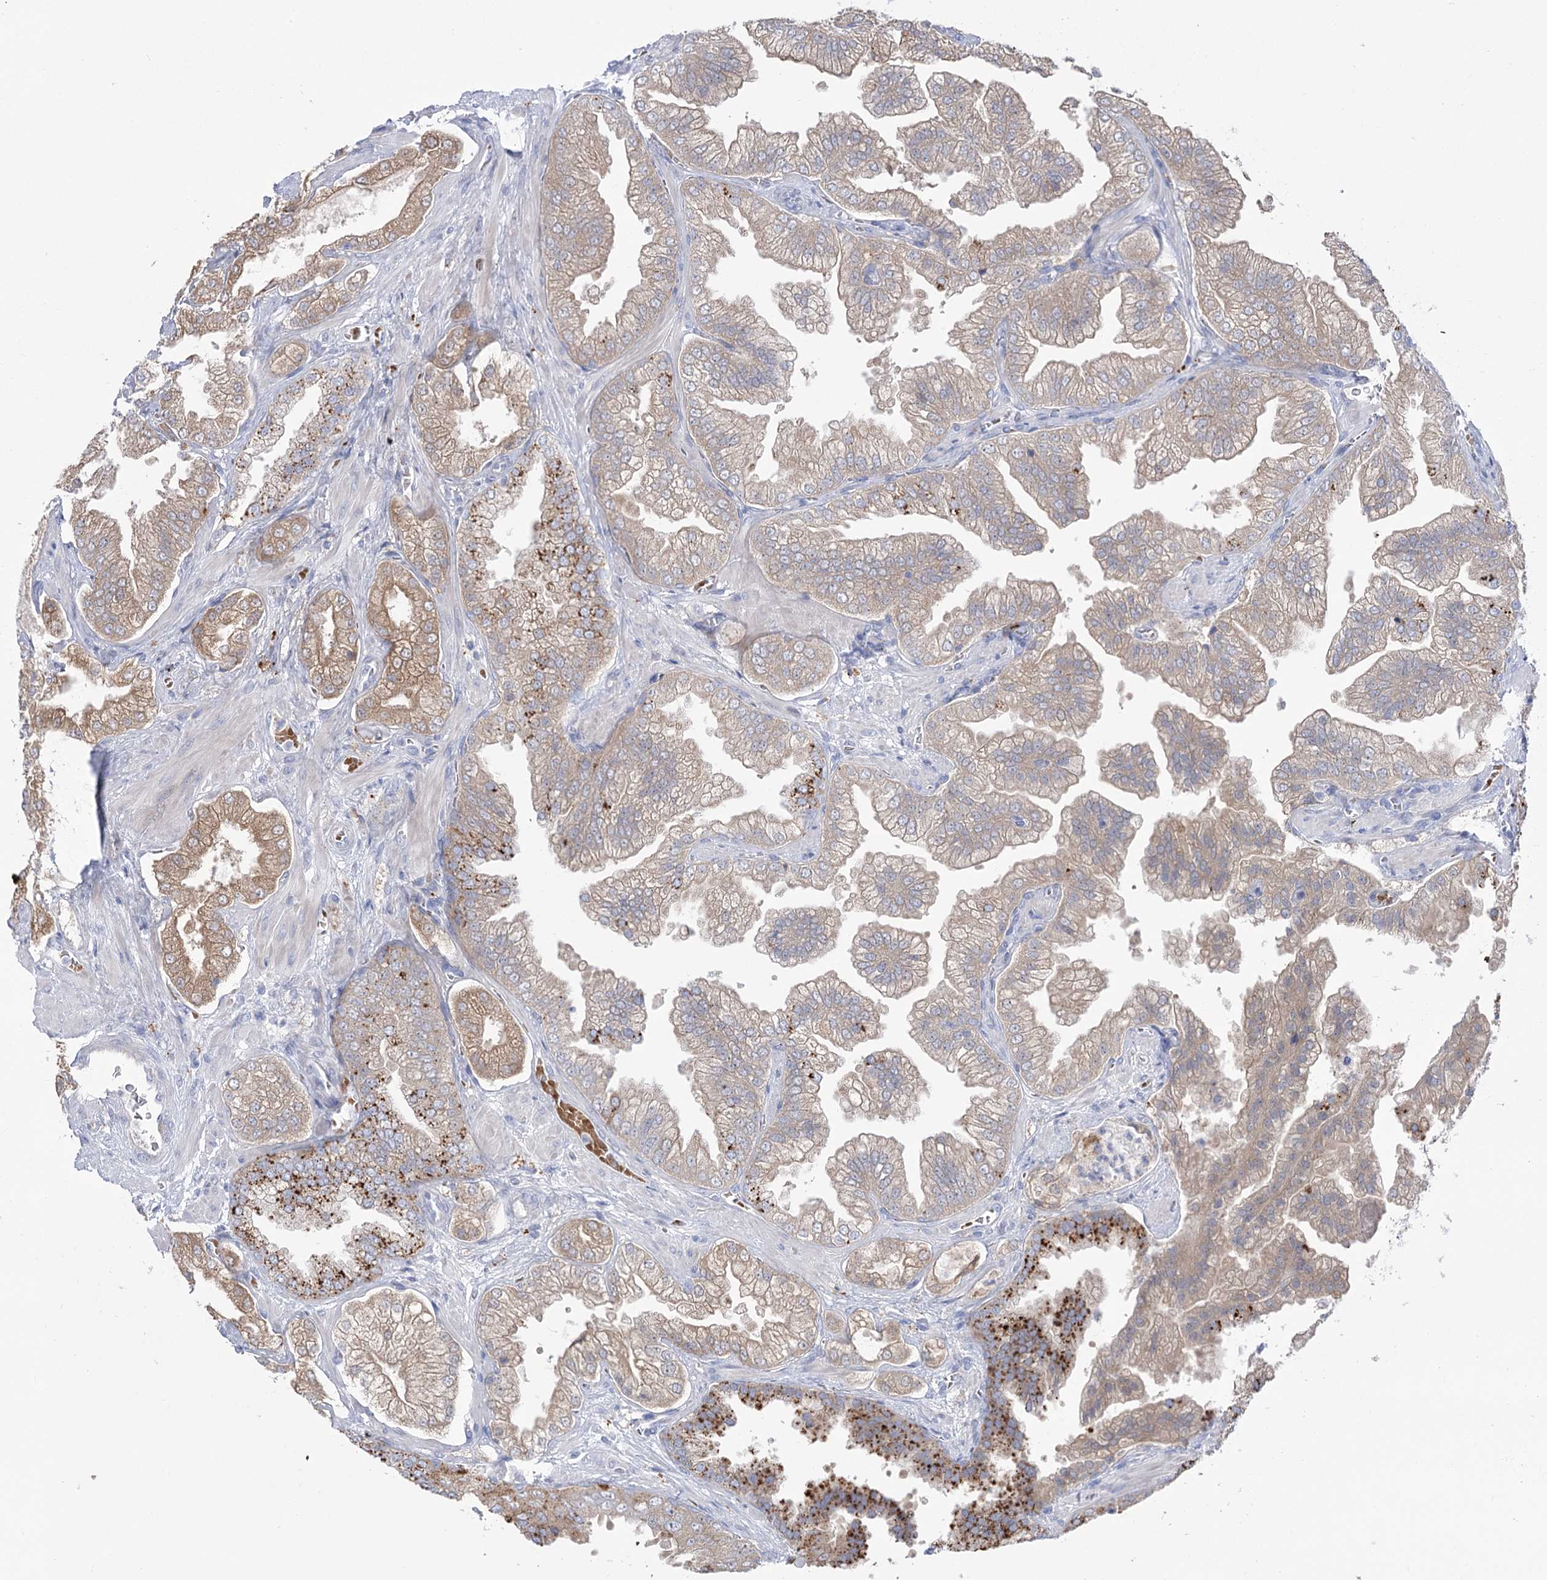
{"staining": {"intensity": "moderate", "quantity": ">75%", "location": "cytoplasmic/membranous"}, "tissue": "prostate cancer", "cell_type": "Tumor cells", "image_type": "cancer", "snomed": [{"axis": "morphology", "description": "Adenocarcinoma, High grade"}, {"axis": "topography", "description": "Prostate"}], "caption": "Prostate adenocarcinoma (high-grade) tissue exhibits moderate cytoplasmic/membranous positivity in approximately >75% of tumor cells, visualized by immunohistochemistry.", "gene": "SIAE", "patient": {"sex": "male", "age": 58}}